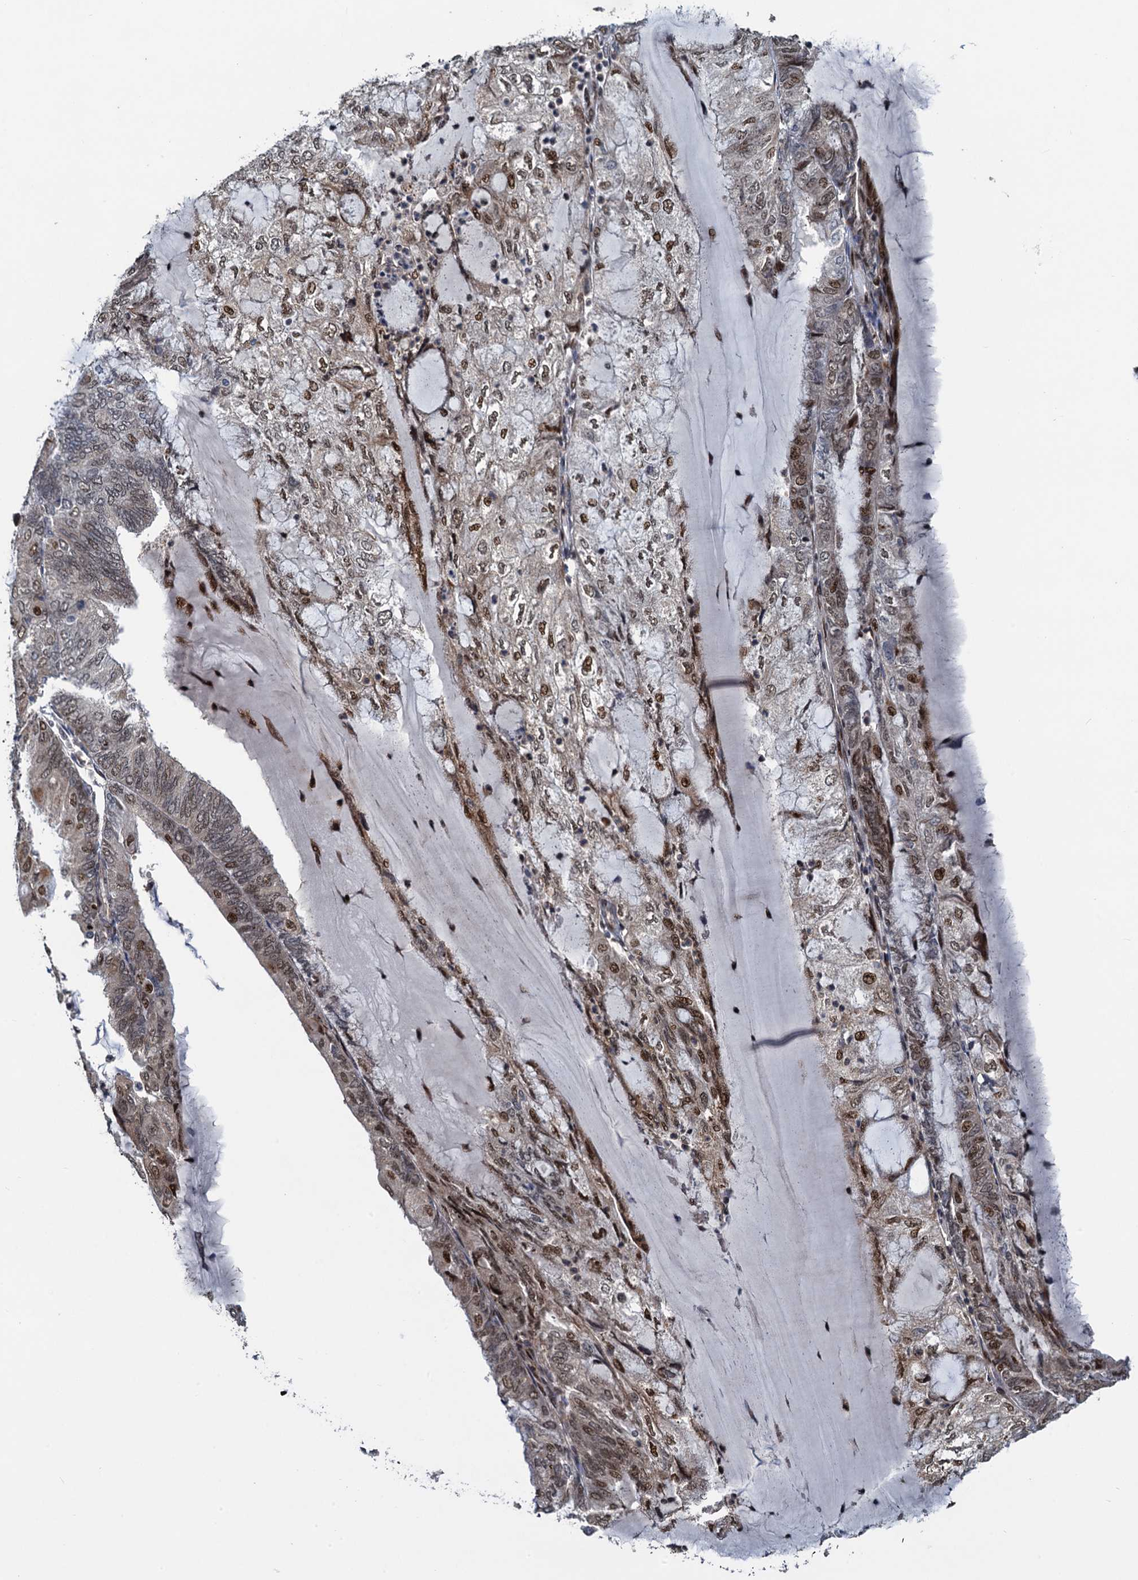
{"staining": {"intensity": "moderate", "quantity": "<25%", "location": "cytoplasmic/membranous,nuclear"}, "tissue": "endometrial cancer", "cell_type": "Tumor cells", "image_type": "cancer", "snomed": [{"axis": "morphology", "description": "Adenocarcinoma, NOS"}, {"axis": "topography", "description": "Endometrium"}], "caption": "About <25% of tumor cells in human endometrial cancer exhibit moderate cytoplasmic/membranous and nuclear protein expression as visualized by brown immunohistochemical staining.", "gene": "ATOSA", "patient": {"sex": "female", "age": 81}}